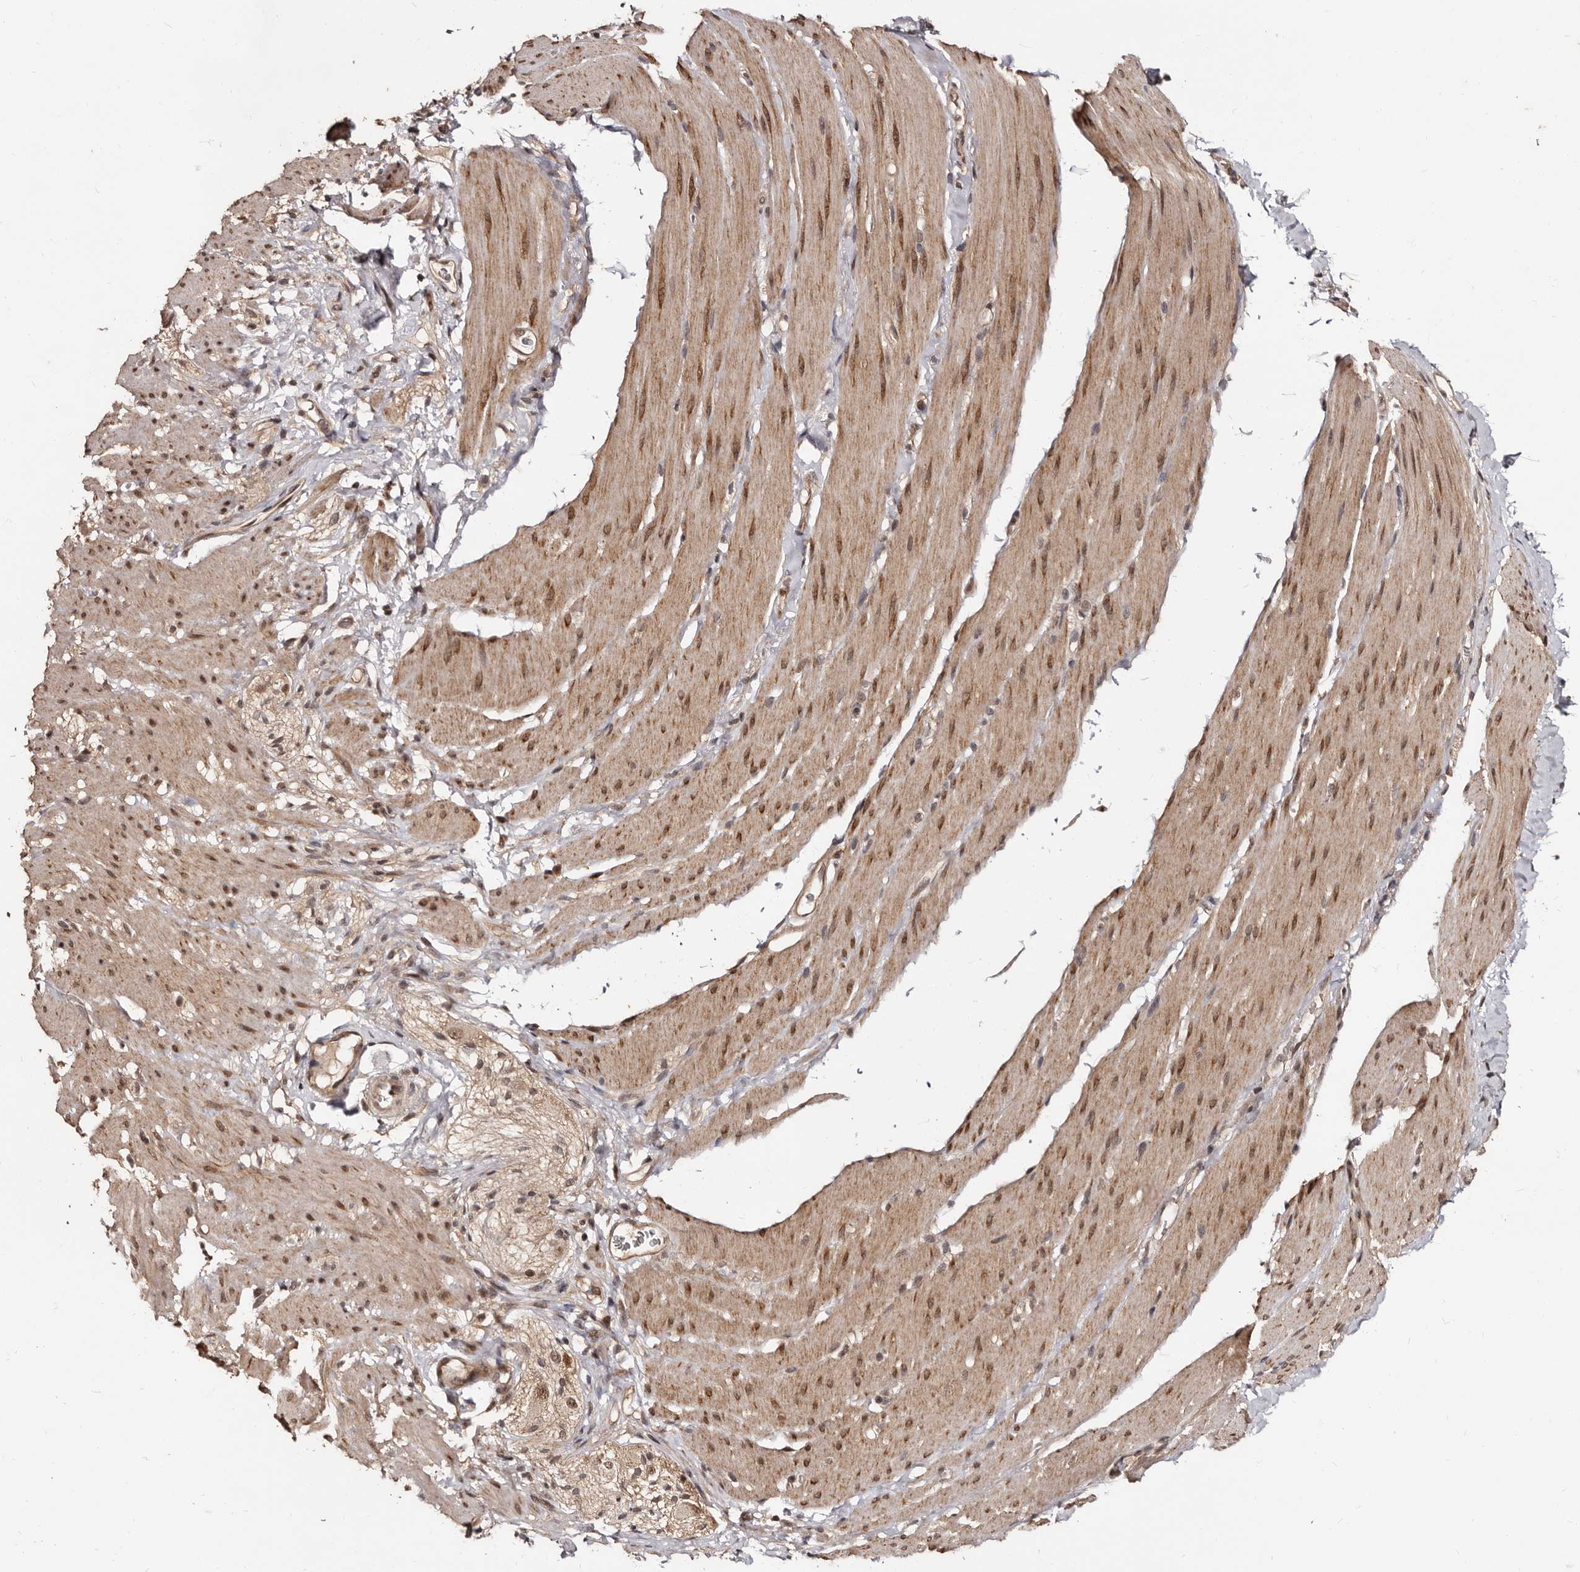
{"staining": {"intensity": "moderate", "quantity": "25%-75%", "location": "cytoplasmic/membranous,nuclear"}, "tissue": "smooth muscle", "cell_type": "Smooth muscle cells", "image_type": "normal", "snomed": [{"axis": "morphology", "description": "Normal tissue, NOS"}, {"axis": "topography", "description": "Smooth muscle"}, {"axis": "topography", "description": "Small intestine"}], "caption": "Immunohistochemical staining of benign smooth muscle exhibits 25%-75% levels of moderate cytoplasmic/membranous,nuclear protein staining in approximately 25%-75% of smooth muscle cells. (Stains: DAB in brown, nuclei in blue, Microscopy: brightfield microscopy at high magnification).", "gene": "TBC1D22B", "patient": {"sex": "female", "age": 84}}